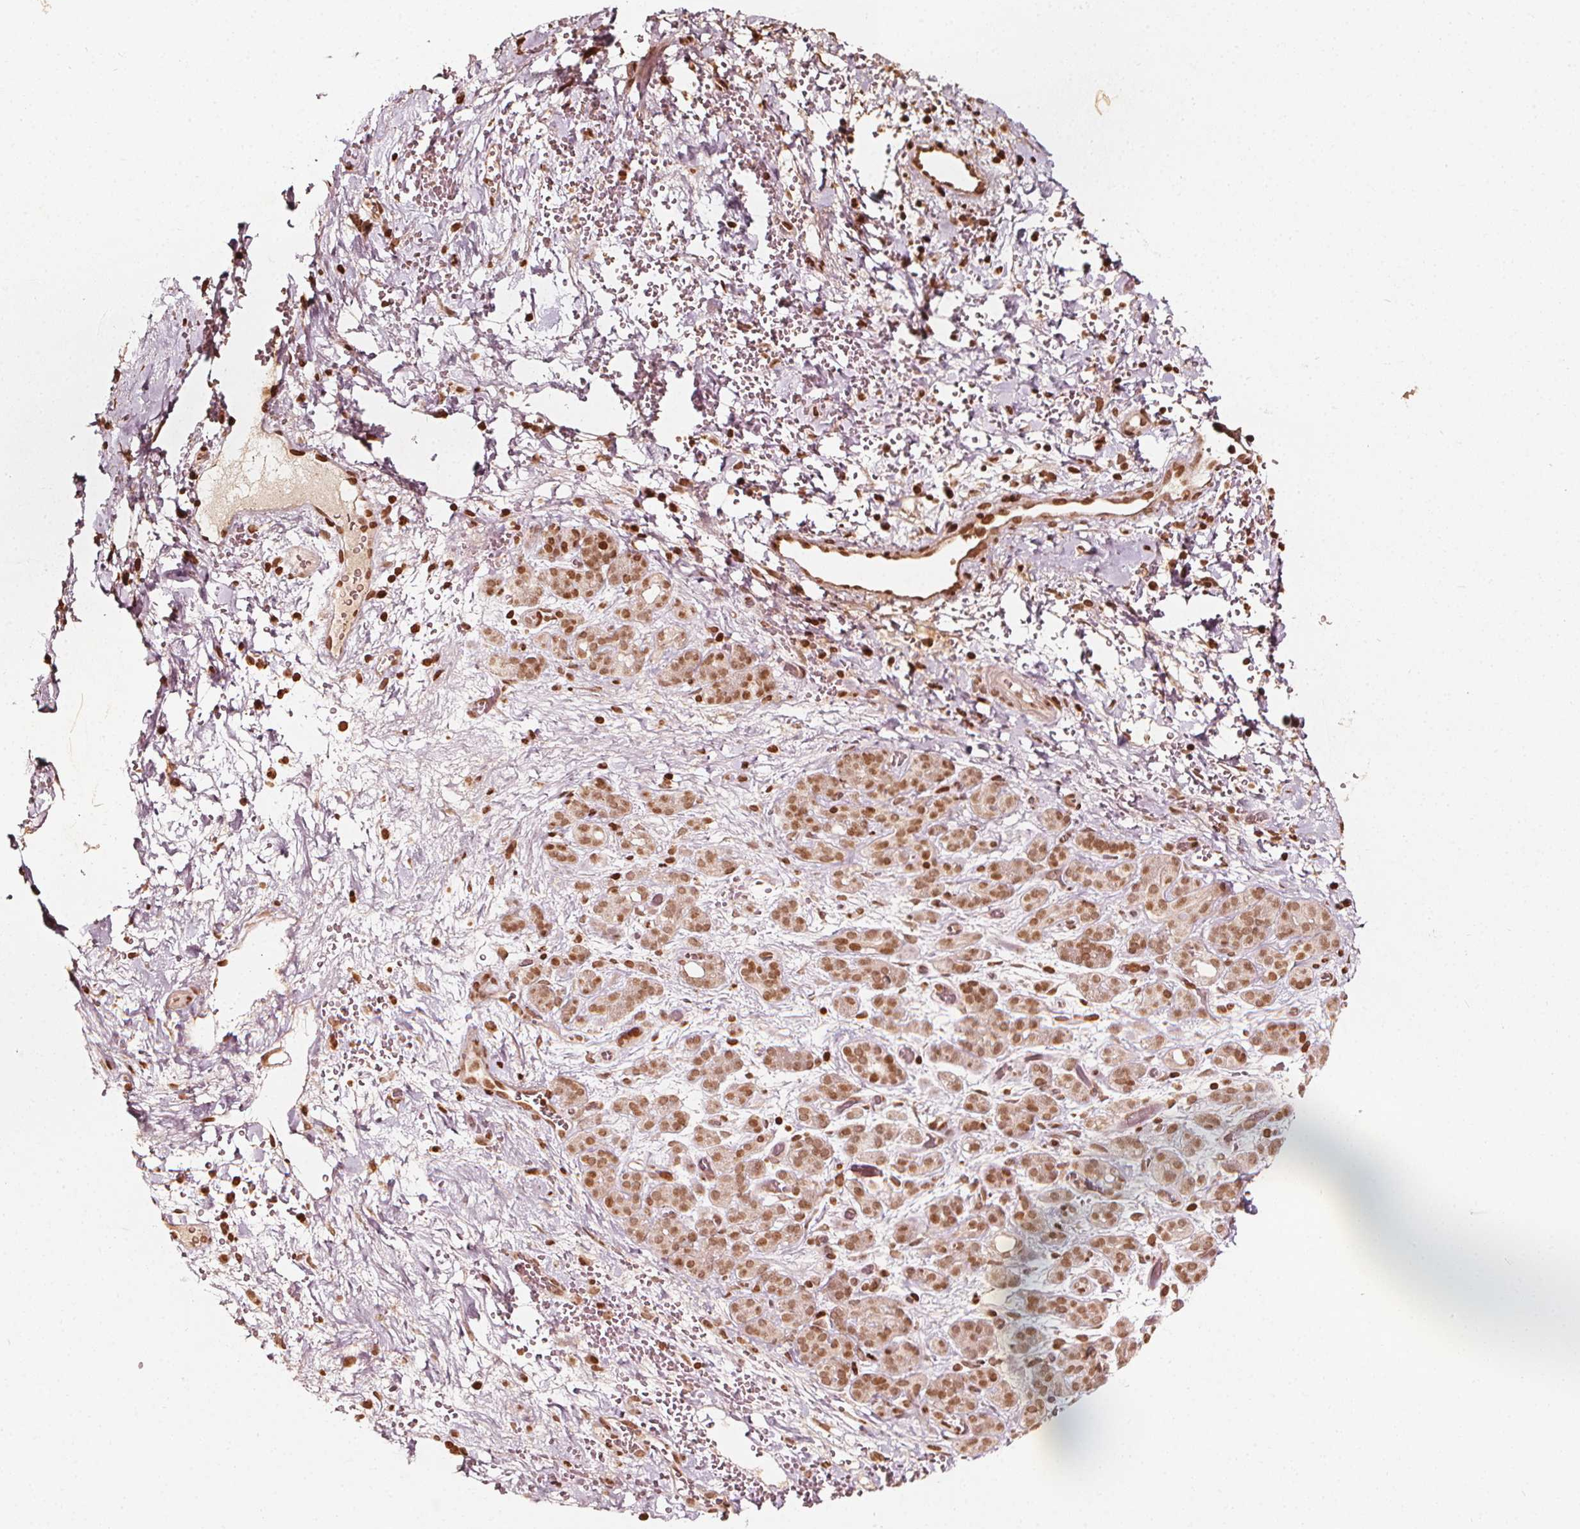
{"staining": {"intensity": "moderate", "quantity": ">75%", "location": "nuclear"}, "tissue": "pancreatic cancer", "cell_type": "Tumor cells", "image_type": "cancer", "snomed": [{"axis": "morphology", "description": "Adenocarcinoma, NOS"}, {"axis": "topography", "description": "Pancreas"}], "caption": "Protein expression analysis of human pancreatic cancer reveals moderate nuclear expression in about >75% of tumor cells.", "gene": "H3C14", "patient": {"sex": "male", "age": 44}}